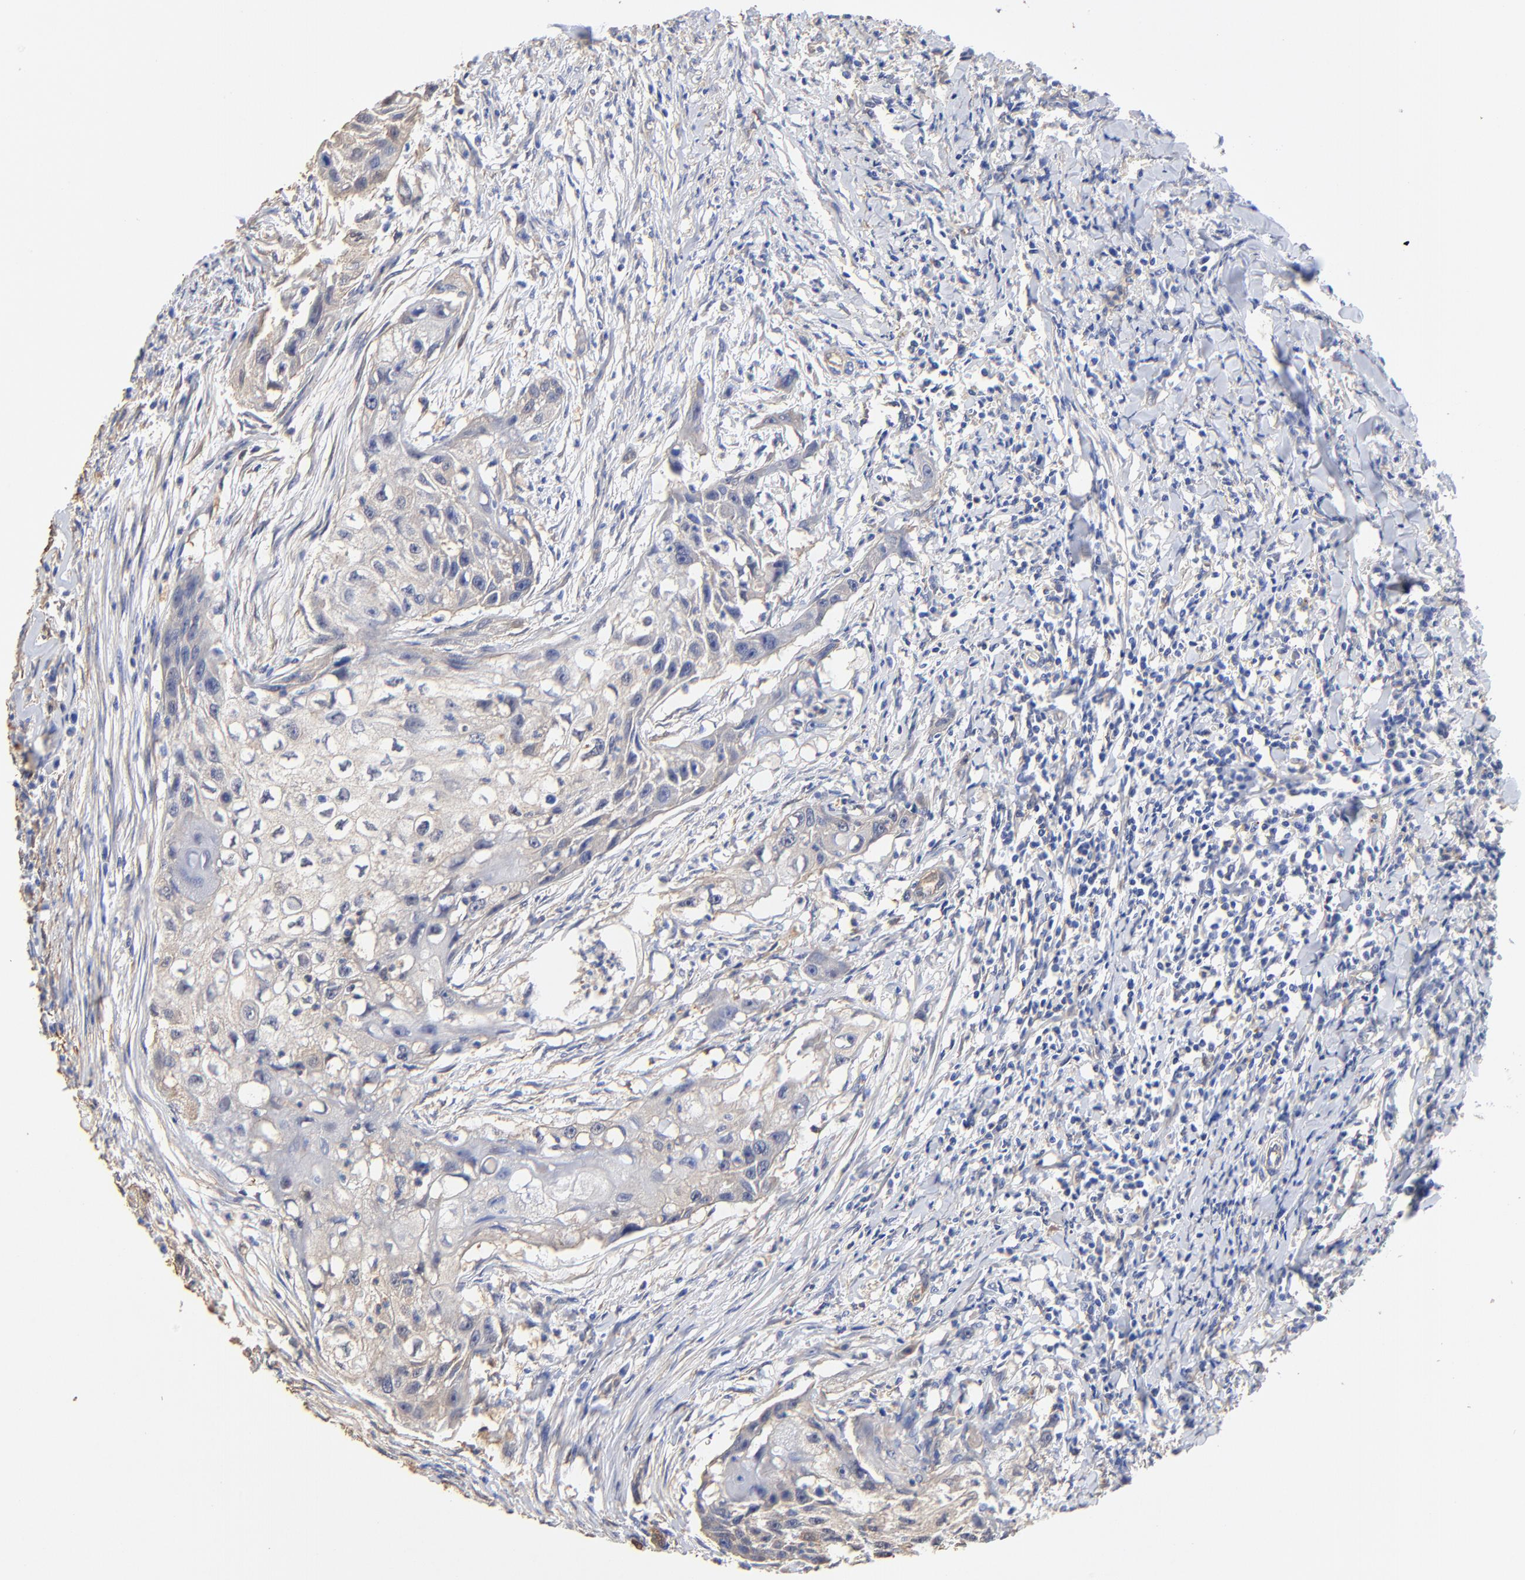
{"staining": {"intensity": "negative", "quantity": "none", "location": "none"}, "tissue": "head and neck cancer", "cell_type": "Tumor cells", "image_type": "cancer", "snomed": [{"axis": "morphology", "description": "Squamous cell carcinoma, NOS"}, {"axis": "topography", "description": "Head-Neck"}], "caption": "This is an immunohistochemistry image of head and neck cancer. There is no staining in tumor cells.", "gene": "TAGLN2", "patient": {"sex": "male", "age": 64}}